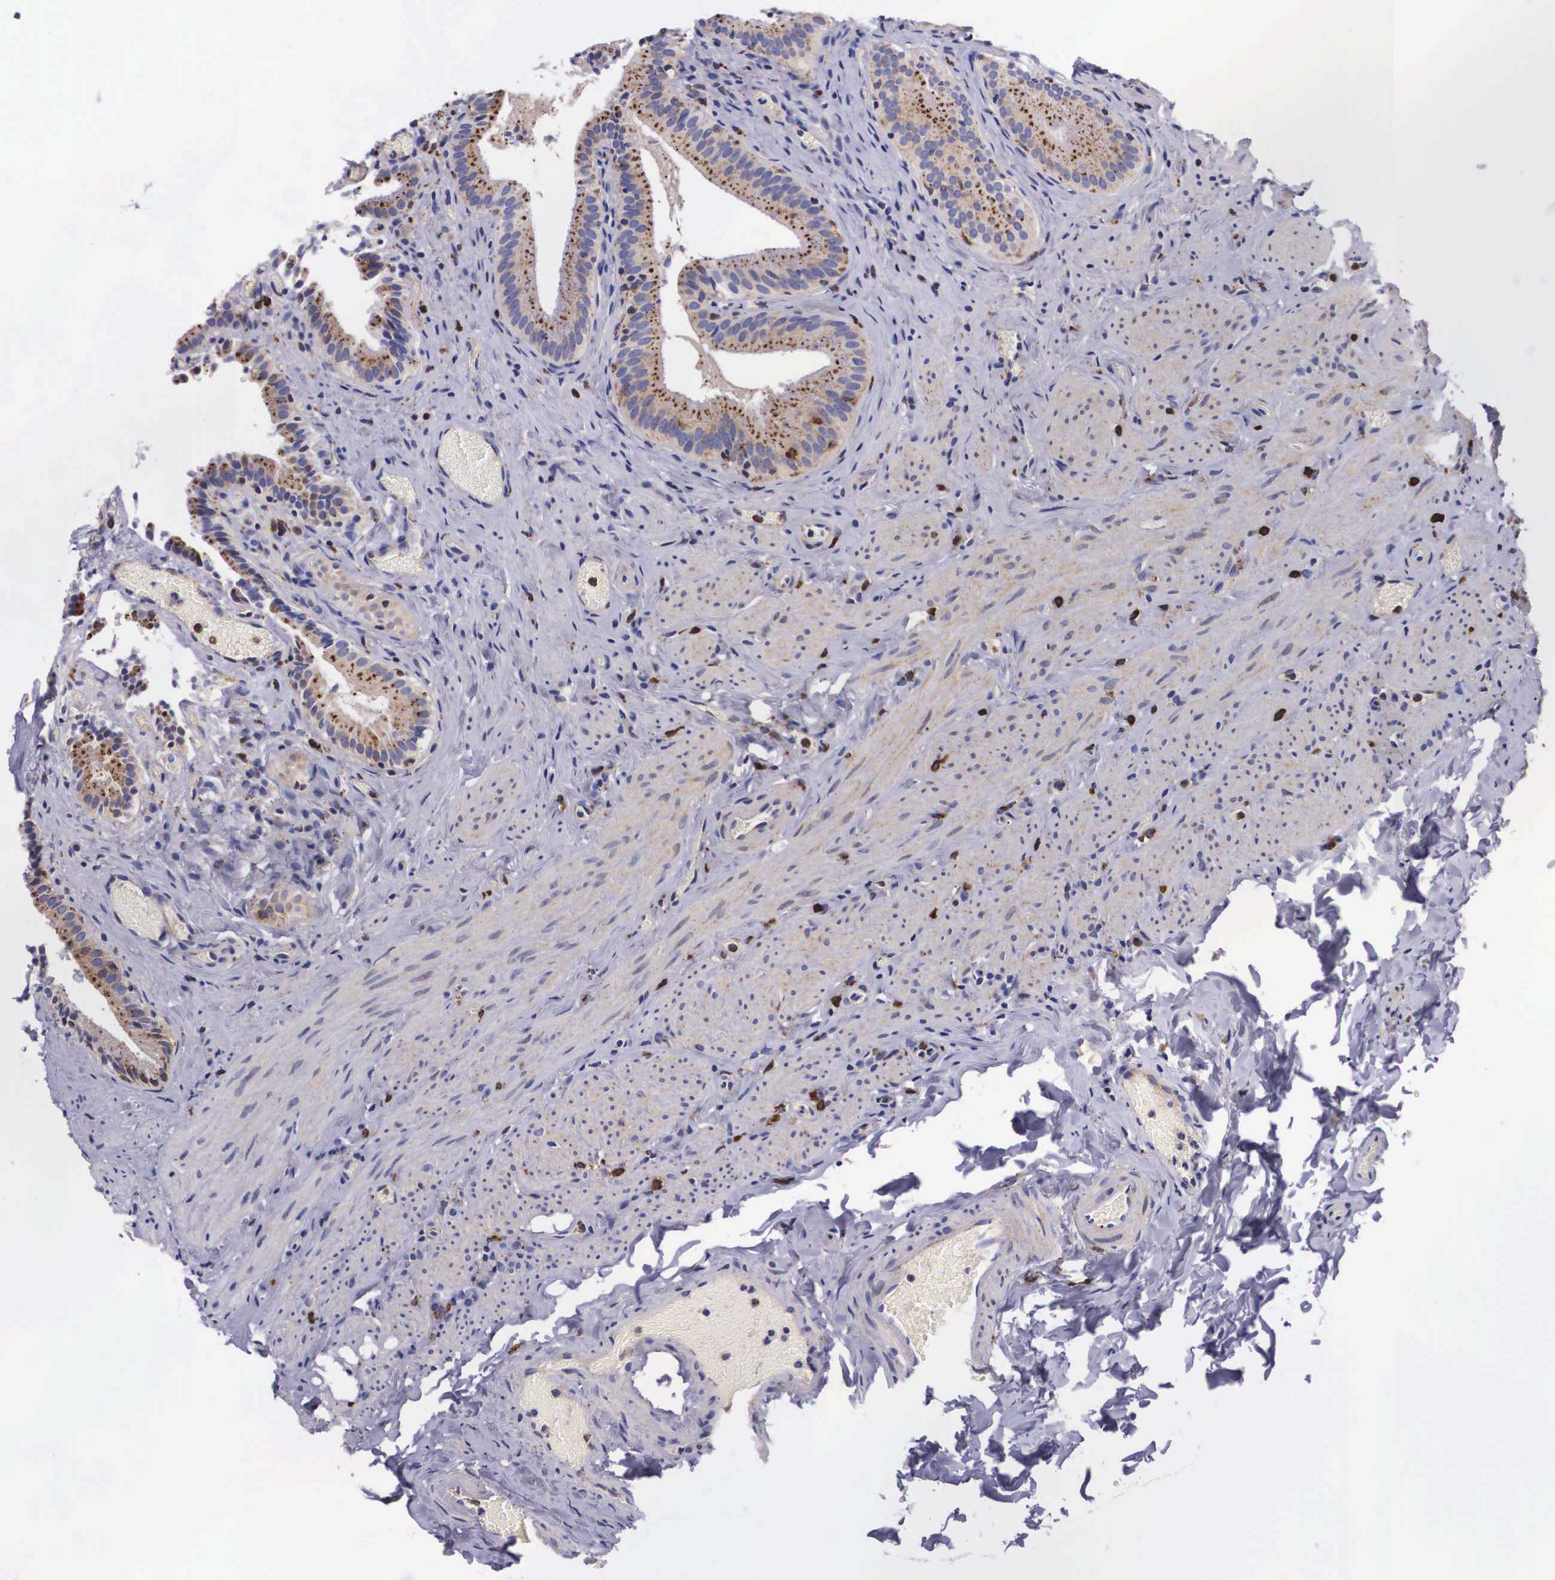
{"staining": {"intensity": "weak", "quantity": ">75%", "location": "cytoplasmic/membranous"}, "tissue": "gallbladder", "cell_type": "Glandular cells", "image_type": "normal", "snomed": [{"axis": "morphology", "description": "Normal tissue, NOS"}, {"axis": "topography", "description": "Gallbladder"}], "caption": "Immunohistochemistry staining of benign gallbladder, which displays low levels of weak cytoplasmic/membranous staining in about >75% of glandular cells indicating weak cytoplasmic/membranous protein staining. The staining was performed using DAB (3,3'-diaminobenzidine) (brown) for protein detection and nuclei were counterstained in hematoxylin (blue).", "gene": "NAGA", "patient": {"sex": "female", "age": 44}}